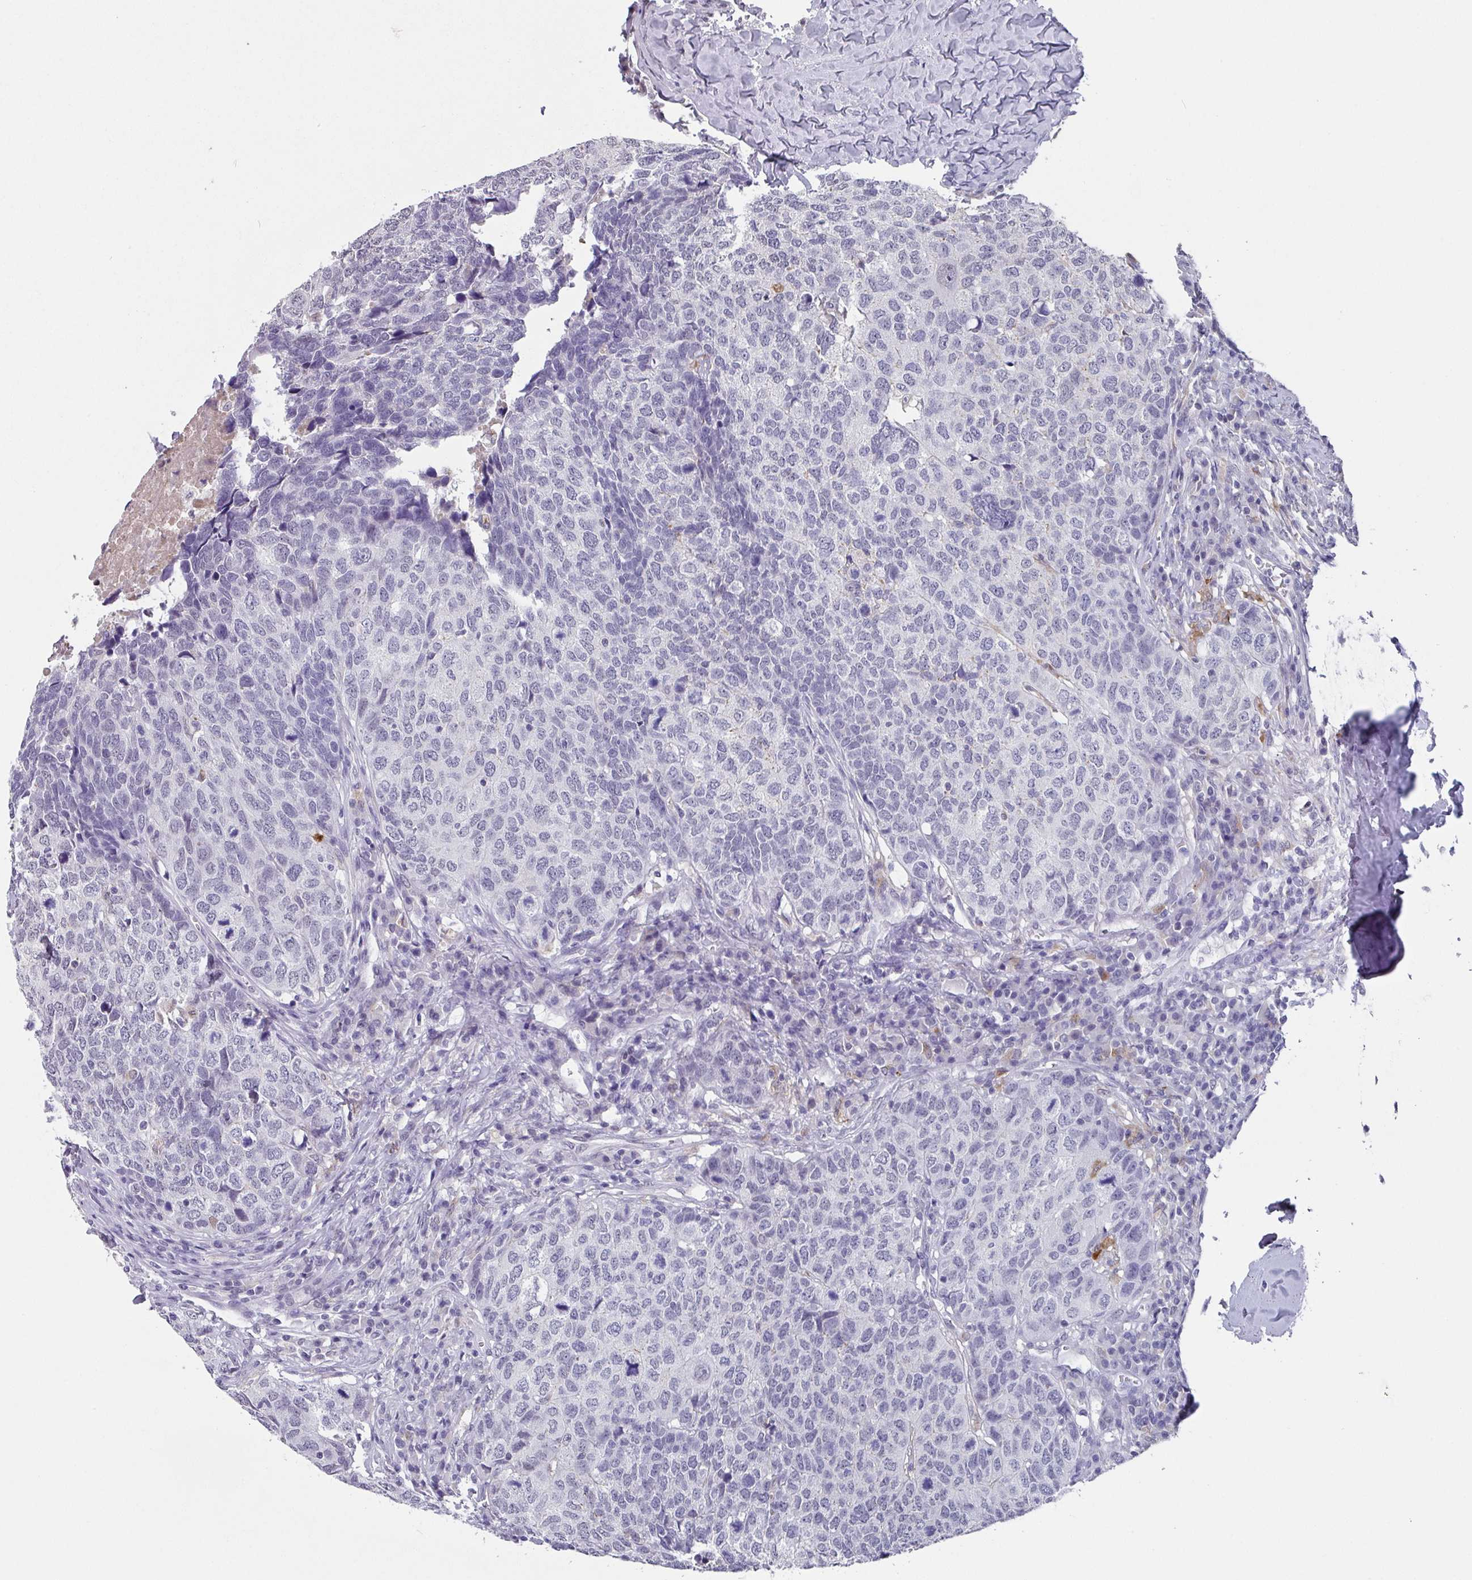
{"staining": {"intensity": "negative", "quantity": "none", "location": "none"}, "tissue": "head and neck cancer", "cell_type": "Tumor cells", "image_type": "cancer", "snomed": [{"axis": "morphology", "description": "Squamous cell carcinoma, NOS"}, {"axis": "topography", "description": "Head-Neck"}], "caption": "An immunohistochemistry photomicrograph of head and neck cancer is shown. There is no staining in tumor cells of head and neck cancer.", "gene": "C1QB", "patient": {"sex": "male", "age": 66}}